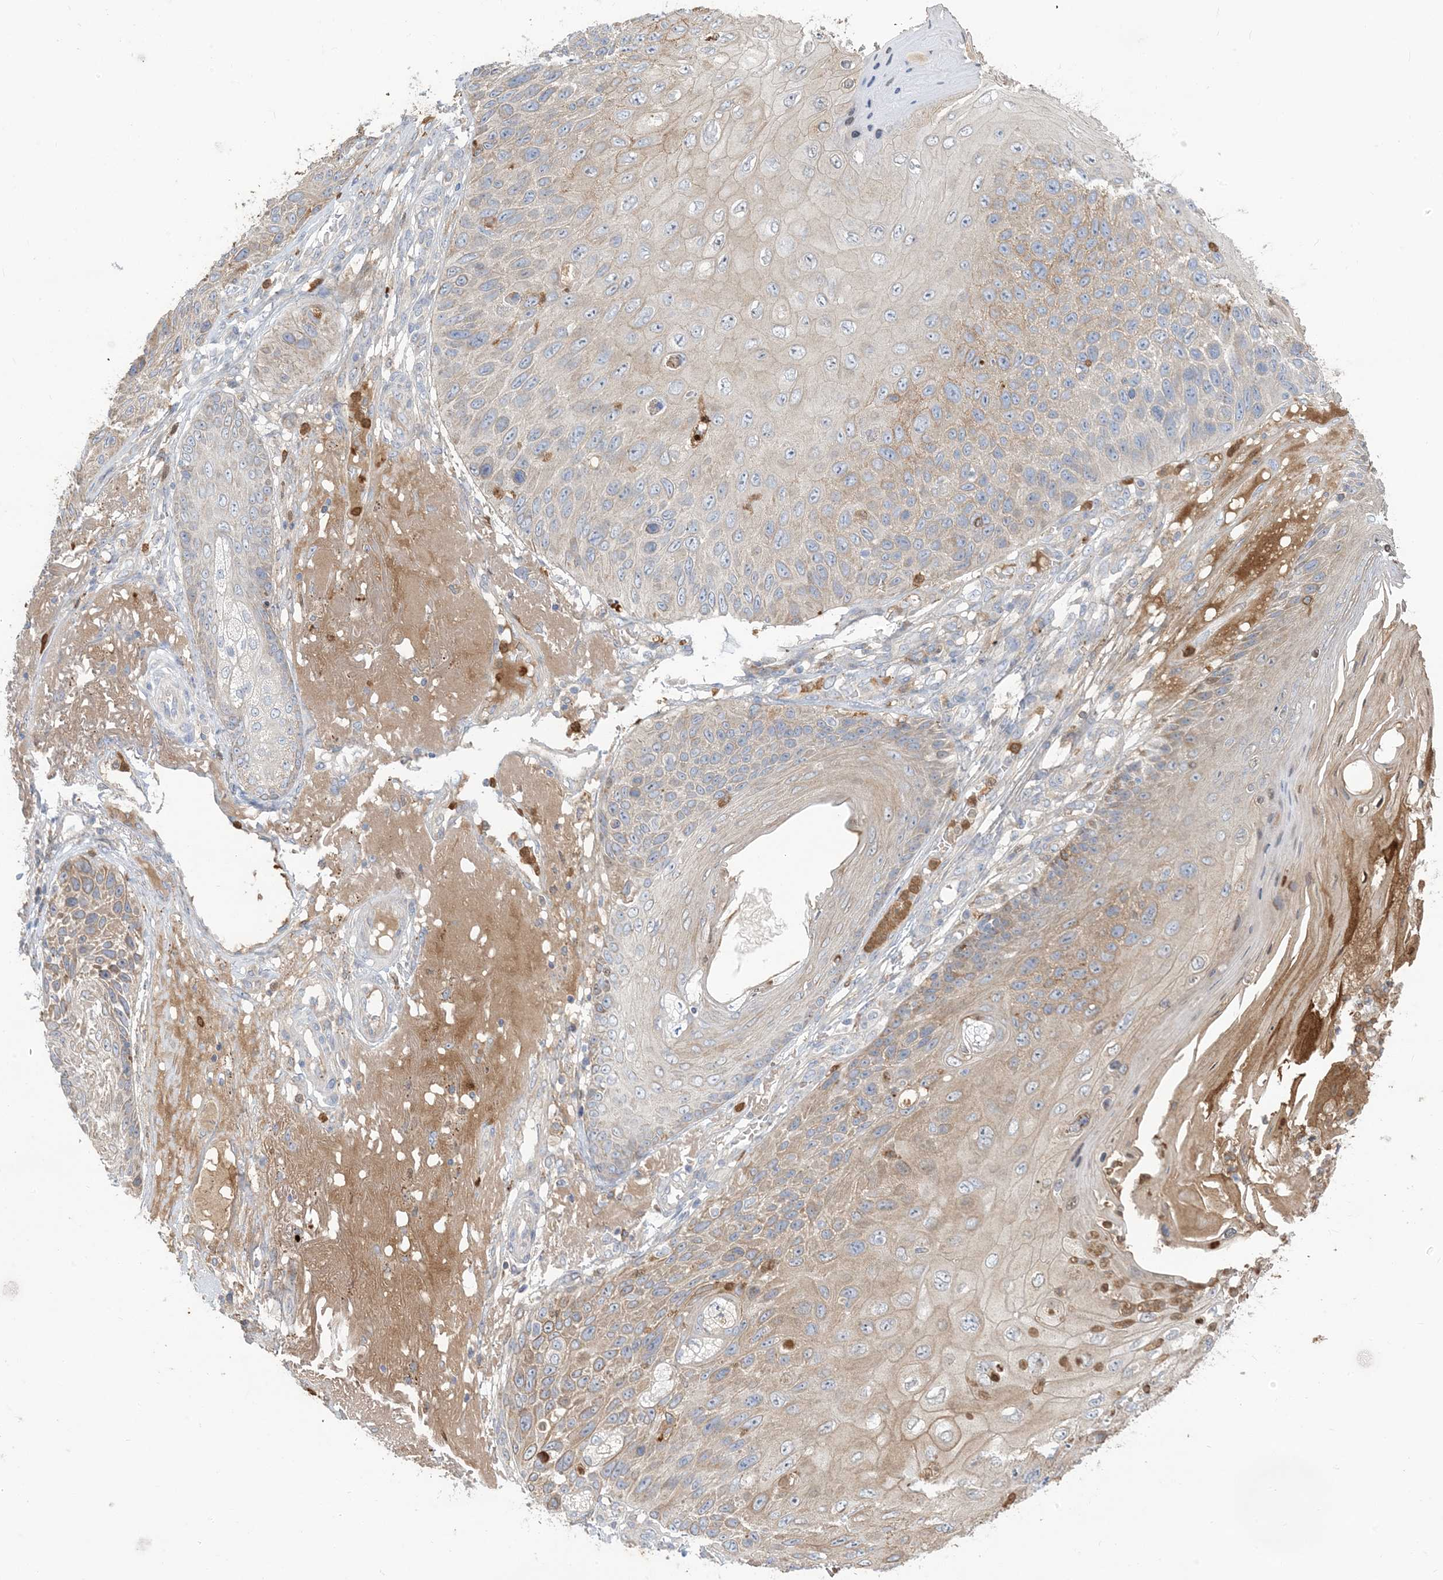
{"staining": {"intensity": "weak", "quantity": "25%-75%", "location": "cytoplasmic/membranous"}, "tissue": "skin cancer", "cell_type": "Tumor cells", "image_type": "cancer", "snomed": [{"axis": "morphology", "description": "Squamous cell carcinoma, NOS"}, {"axis": "topography", "description": "Skin"}], "caption": "An IHC photomicrograph of neoplastic tissue is shown. Protein staining in brown labels weak cytoplasmic/membranous positivity in skin cancer within tumor cells.", "gene": "DPP9", "patient": {"sex": "female", "age": 88}}